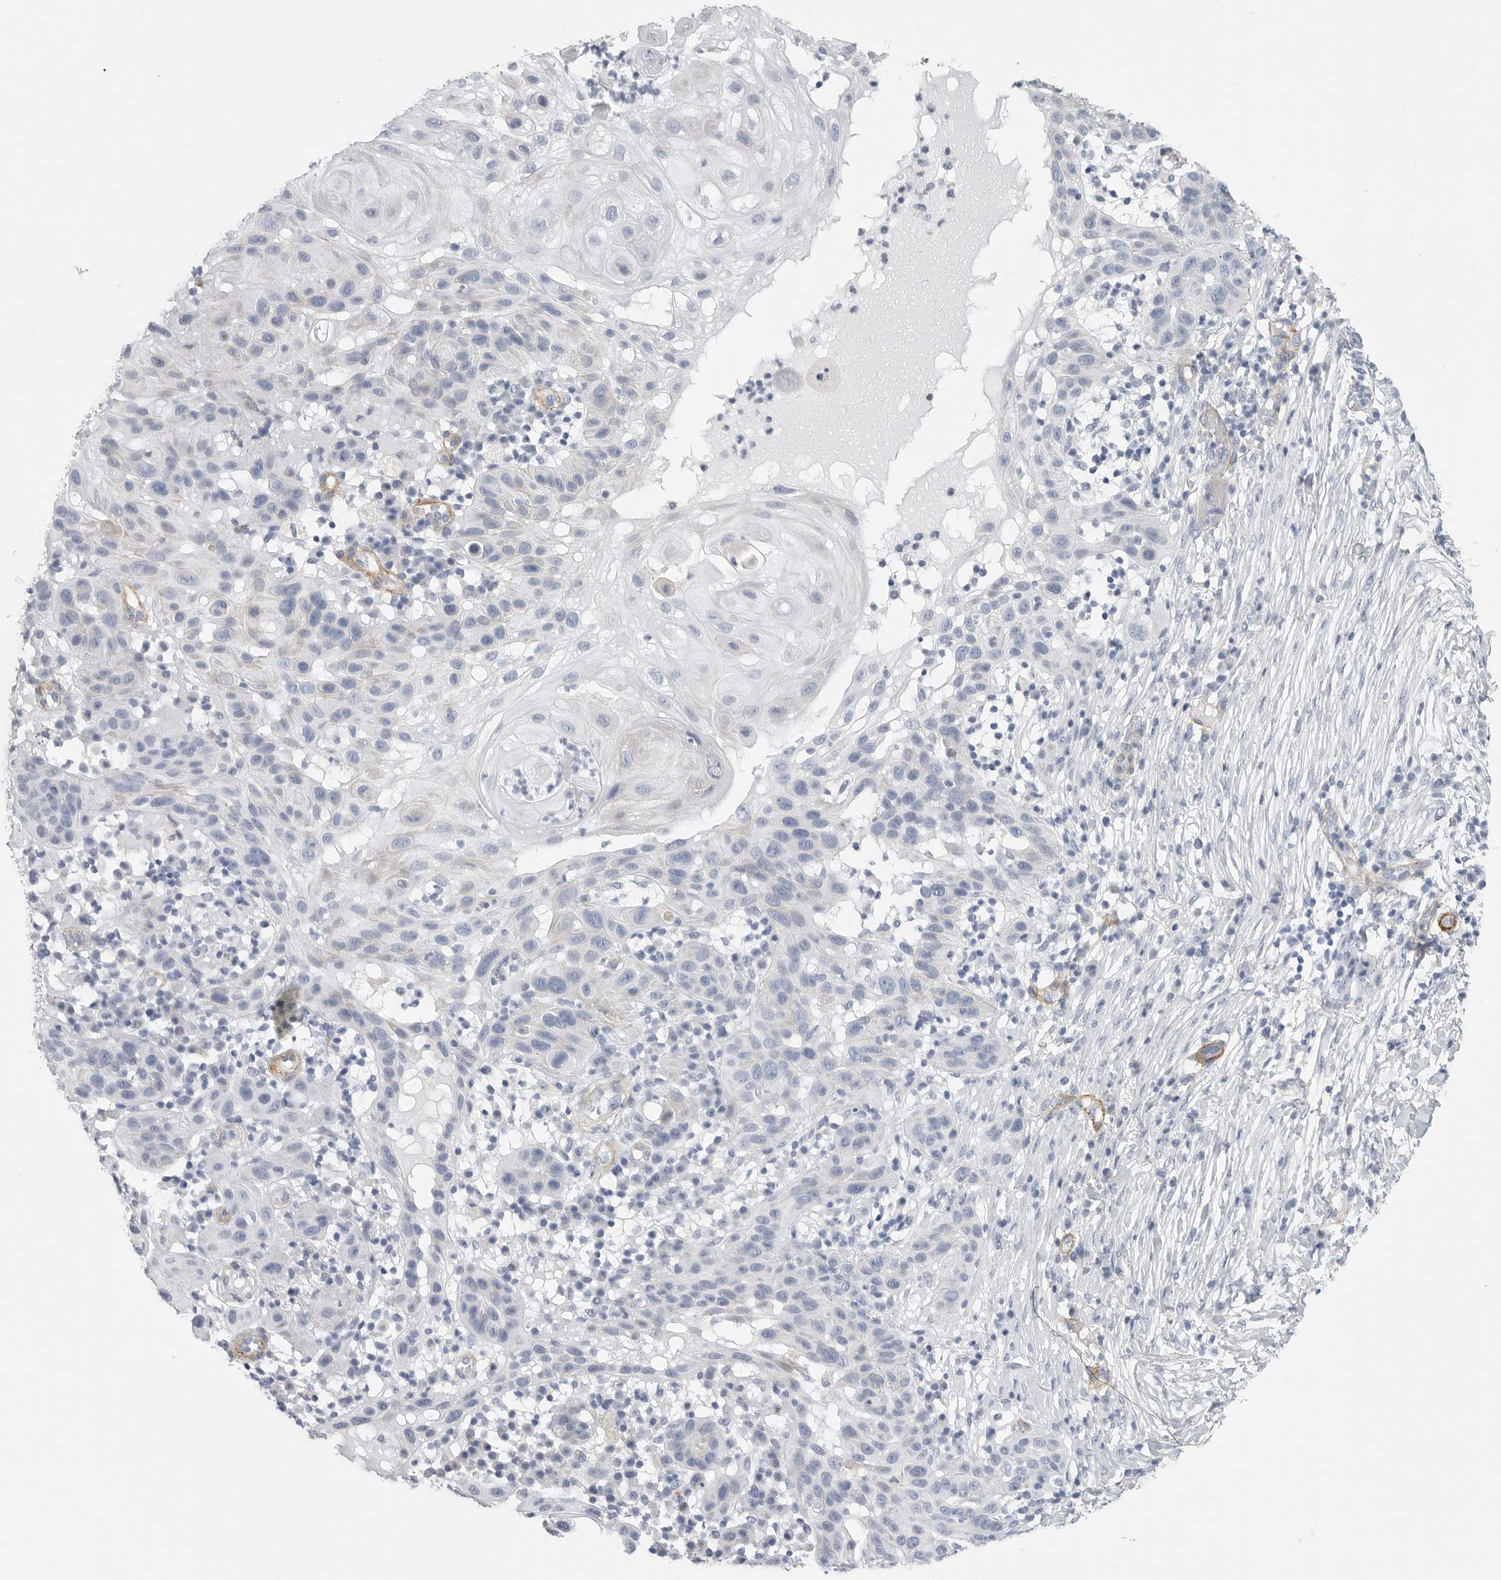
{"staining": {"intensity": "negative", "quantity": "none", "location": "none"}, "tissue": "skin cancer", "cell_type": "Tumor cells", "image_type": "cancer", "snomed": [{"axis": "morphology", "description": "Normal tissue, NOS"}, {"axis": "morphology", "description": "Squamous cell carcinoma, NOS"}, {"axis": "topography", "description": "Skin"}], "caption": "High magnification brightfield microscopy of skin squamous cell carcinoma stained with DAB (brown) and counterstained with hematoxylin (blue): tumor cells show no significant positivity.", "gene": "TNR", "patient": {"sex": "female", "age": 96}}